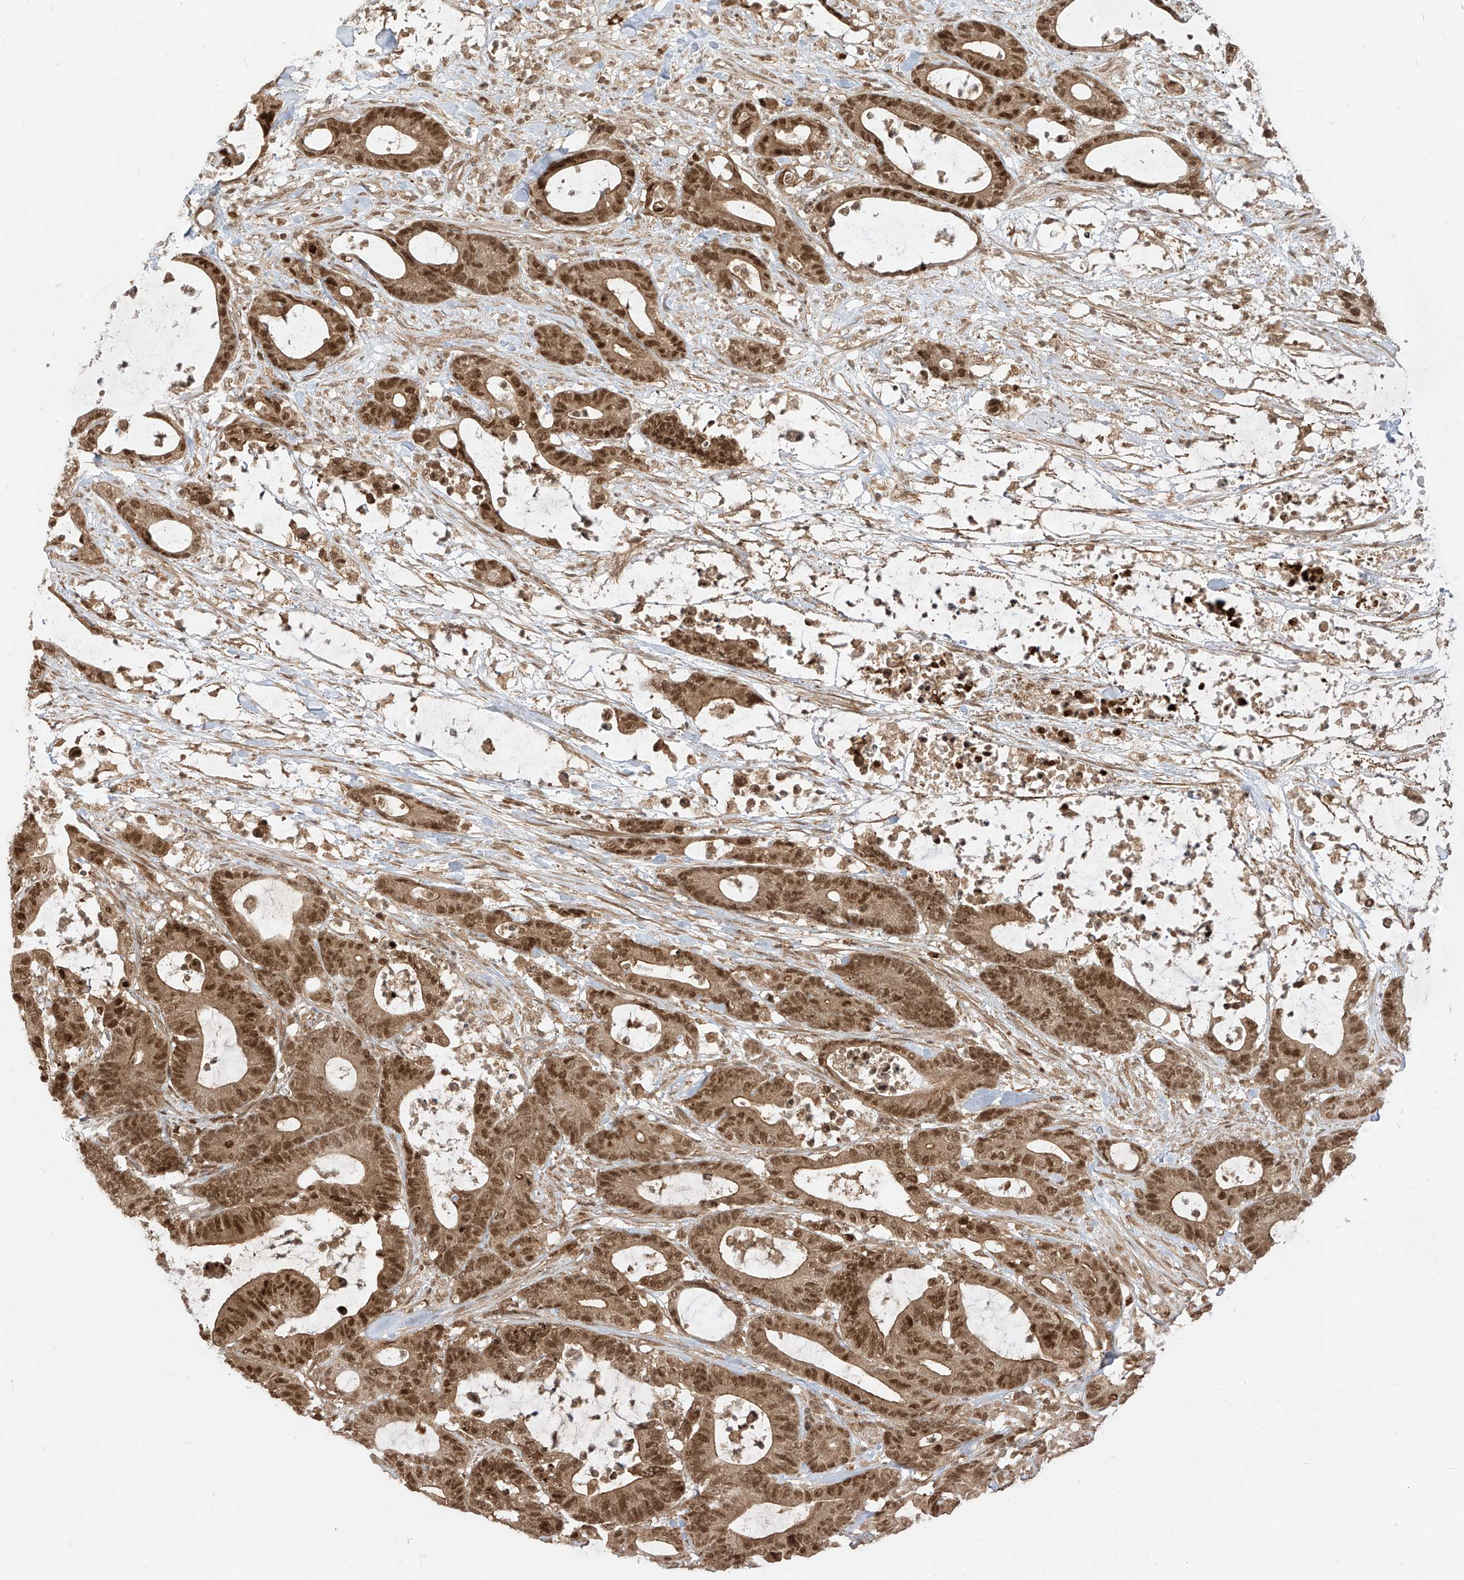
{"staining": {"intensity": "moderate", "quantity": ">75%", "location": "cytoplasmic/membranous,nuclear"}, "tissue": "colorectal cancer", "cell_type": "Tumor cells", "image_type": "cancer", "snomed": [{"axis": "morphology", "description": "Adenocarcinoma, NOS"}, {"axis": "topography", "description": "Colon"}], "caption": "Adenocarcinoma (colorectal) stained with a brown dye displays moderate cytoplasmic/membranous and nuclear positive positivity in about >75% of tumor cells.", "gene": "LCOR", "patient": {"sex": "female", "age": 84}}